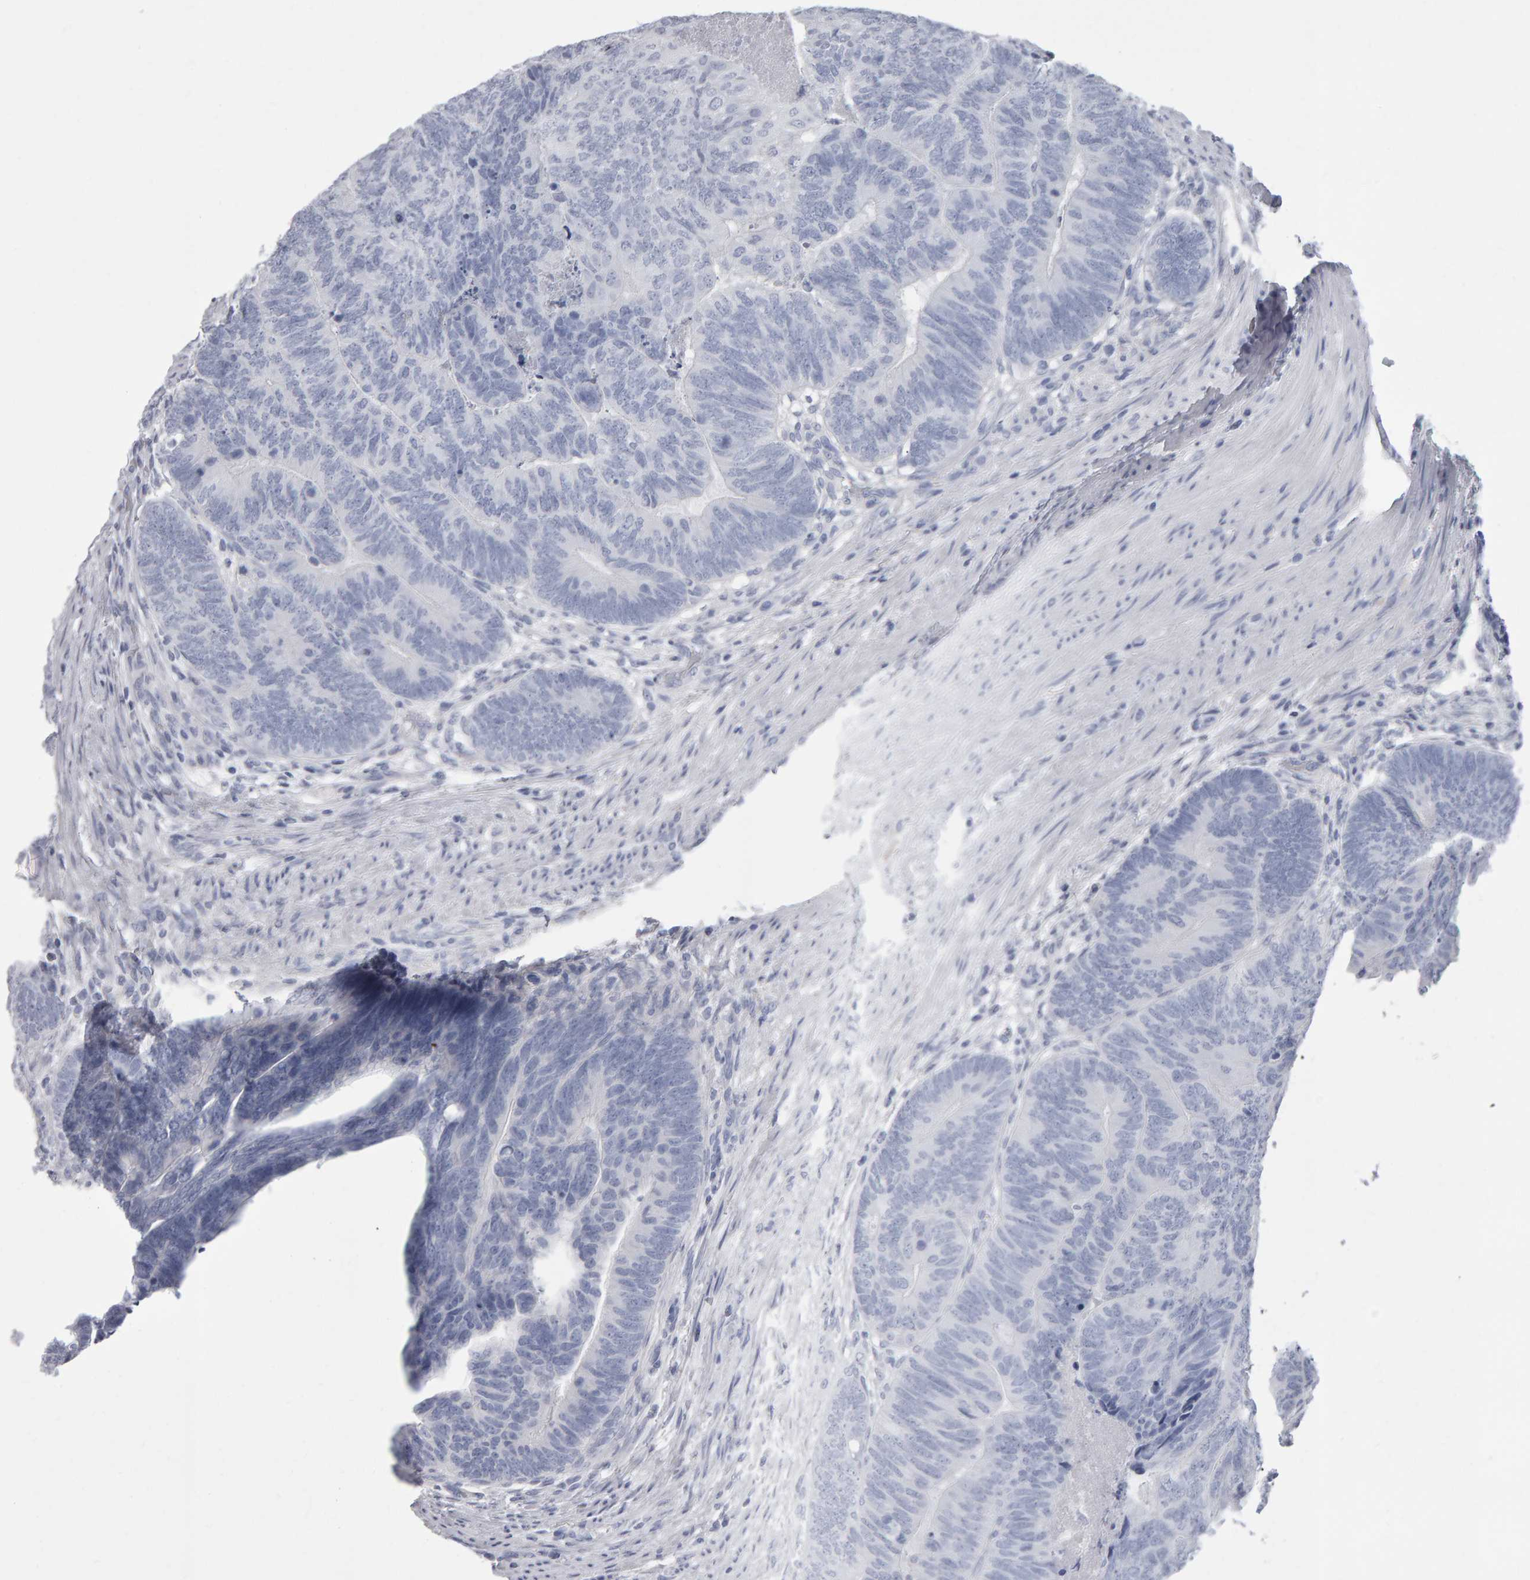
{"staining": {"intensity": "negative", "quantity": "none", "location": "none"}, "tissue": "colorectal cancer", "cell_type": "Tumor cells", "image_type": "cancer", "snomed": [{"axis": "morphology", "description": "Adenocarcinoma, NOS"}, {"axis": "topography", "description": "Colon"}], "caption": "High magnification brightfield microscopy of colorectal adenocarcinoma stained with DAB (brown) and counterstained with hematoxylin (blue): tumor cells show no significant expression. (DAB immunohistochemistry visualized using brightfield microscopy, high magnification).", "gene": "NCDN", "patient": {"sex": "female", "age": 67}}